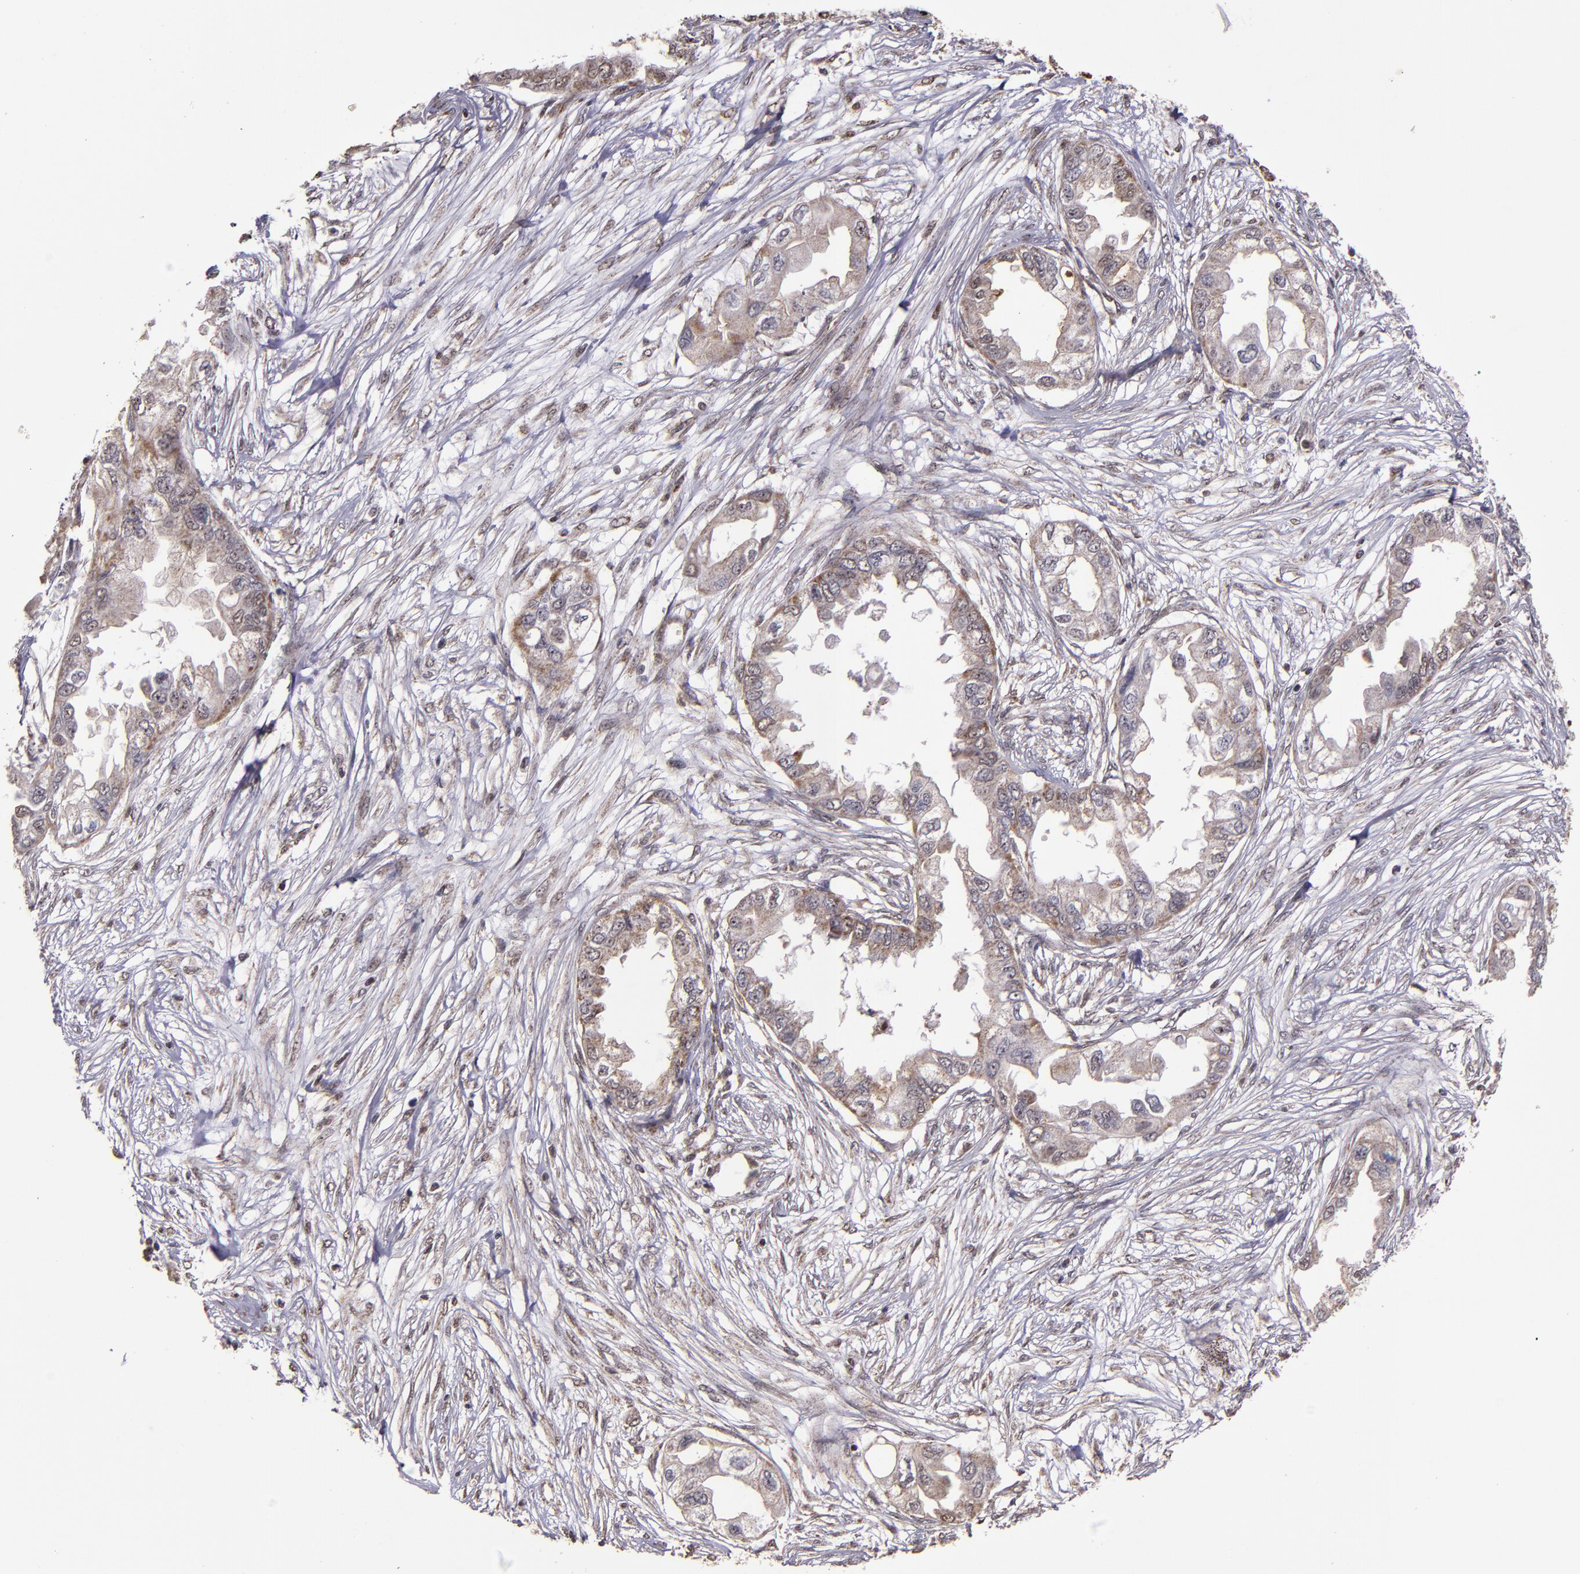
{"staining": {"intensity": "weak", "quantity": "25%-75%", "location": "cytoplasmic/membranous"}, "tissue": "endometrial cancer", "cell_type": "Tumor cells", "image_type": "cancer", "snomed": [{"axis": "morphology", "description": "Adenocarcinoma, NOS"}, {"axis": "topography", "description": "Endometrium"}], "caption": "Immunohistochemistry (IHC) (DAB) staining of endometrial cancer (adenocarcinoma) displays weak cytoplasmic/membranous protein staining in about 25%-75% of tumor cells.", "gene": "CECR2", "patient": {"sex": "female", "age": 67}}